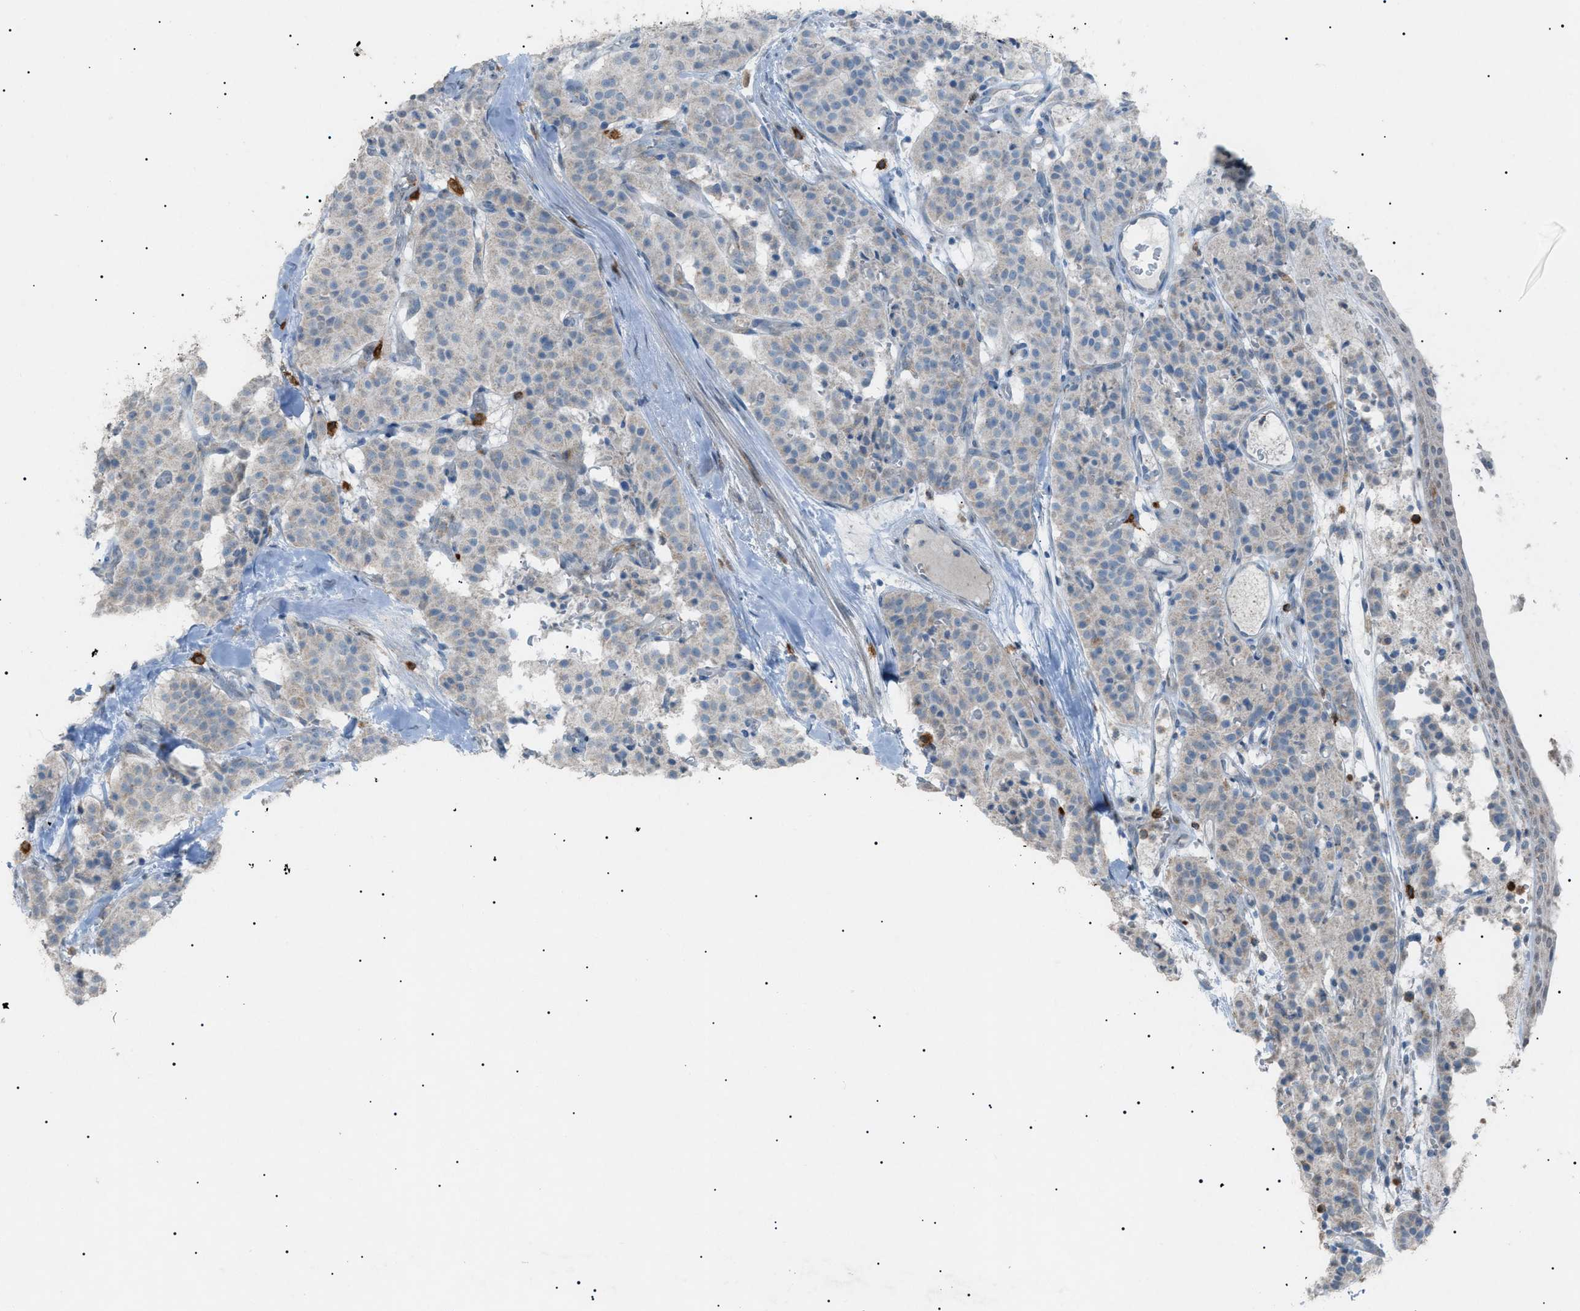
{"staining": {"intensity": "negative", "quantity": "none", "location": "none"}, "tissue": "carcinoid", "cell_type": "Tumor cells", "image_type": "cancer", "snomed": [{"axis": "morphology", "description": "Carcinoid, malignant, NOS"}, {"axis": "topography", "description": "Lung"}], "caption": "High magnification brightfield microscopy of carcinoid (malignant) stained with DAB (3,3'-diaminobenzidine) (brown) and counterstained with hematoxylin (blue): tumor cells show no significant positivity. The staining is performed using DAB brown chromogen with nuclei counter-stained in using hematoxylin.", "gene": "BTK", "patient": {"sex": "male", "age": 30}}